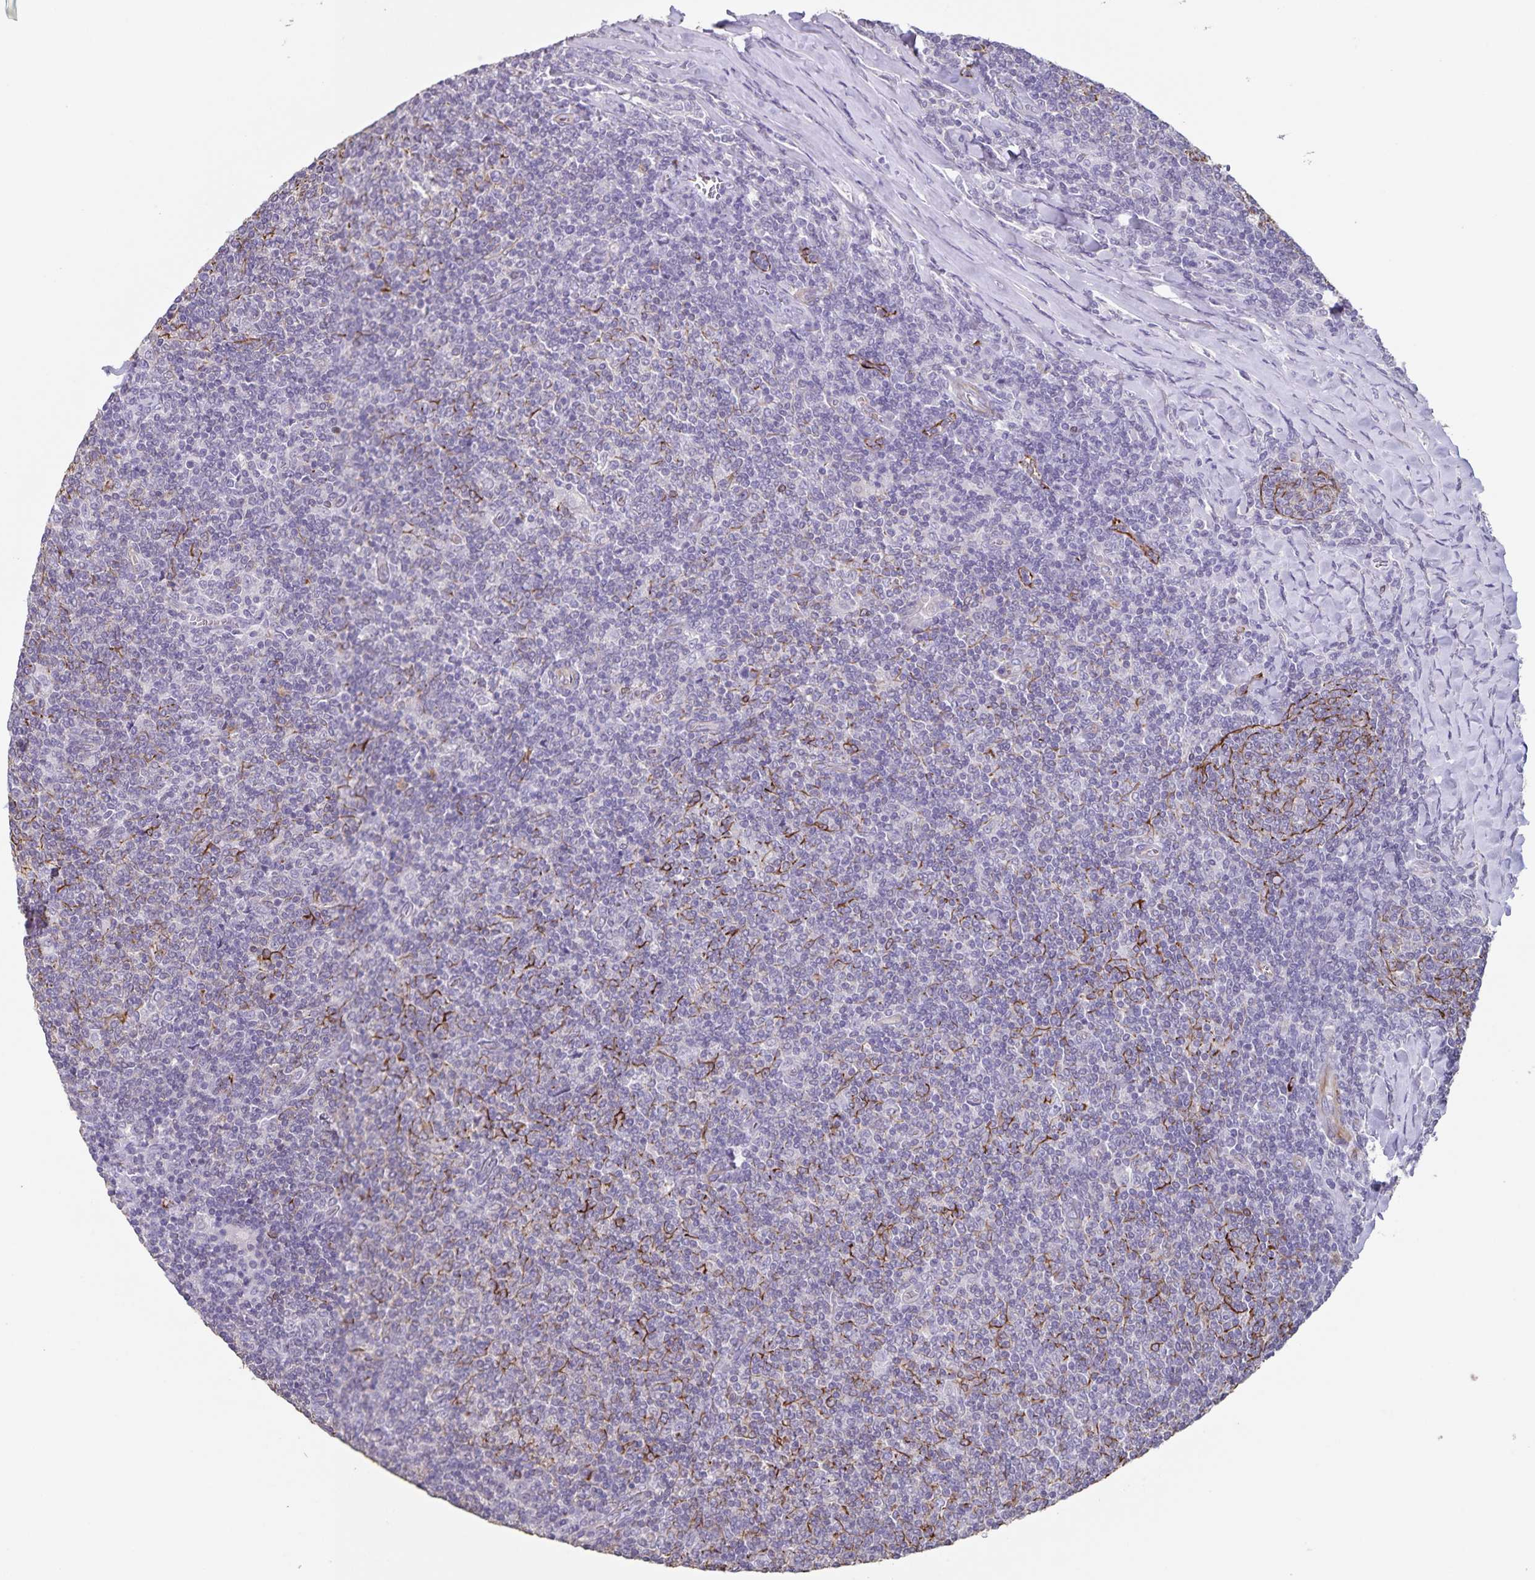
{"staining": {"intensity": "negative", "quantity": "none", "location": "none"}, "tissue": "lymphoma", "cell_type": "Tumor cells", "image_type": "cancer", "snomed": [{"axis": "morphology", "description": "Malignant lymphoma, non-Hodgkin's type, Low grade"}, {"axis": "topography", "description": "Lymph node"}], "caption": "High magnification brightfield microscopy of malignant lymphoma, non-Hodgkin's type (low-grade) stained with DAB (3,3'-diaminobenzidine) (brown) and counterstained with hematoxylin (blue): tumor cells show no significant staining.", "gene": "SYNM", "patient": {"sex": "male", "age": 52}}